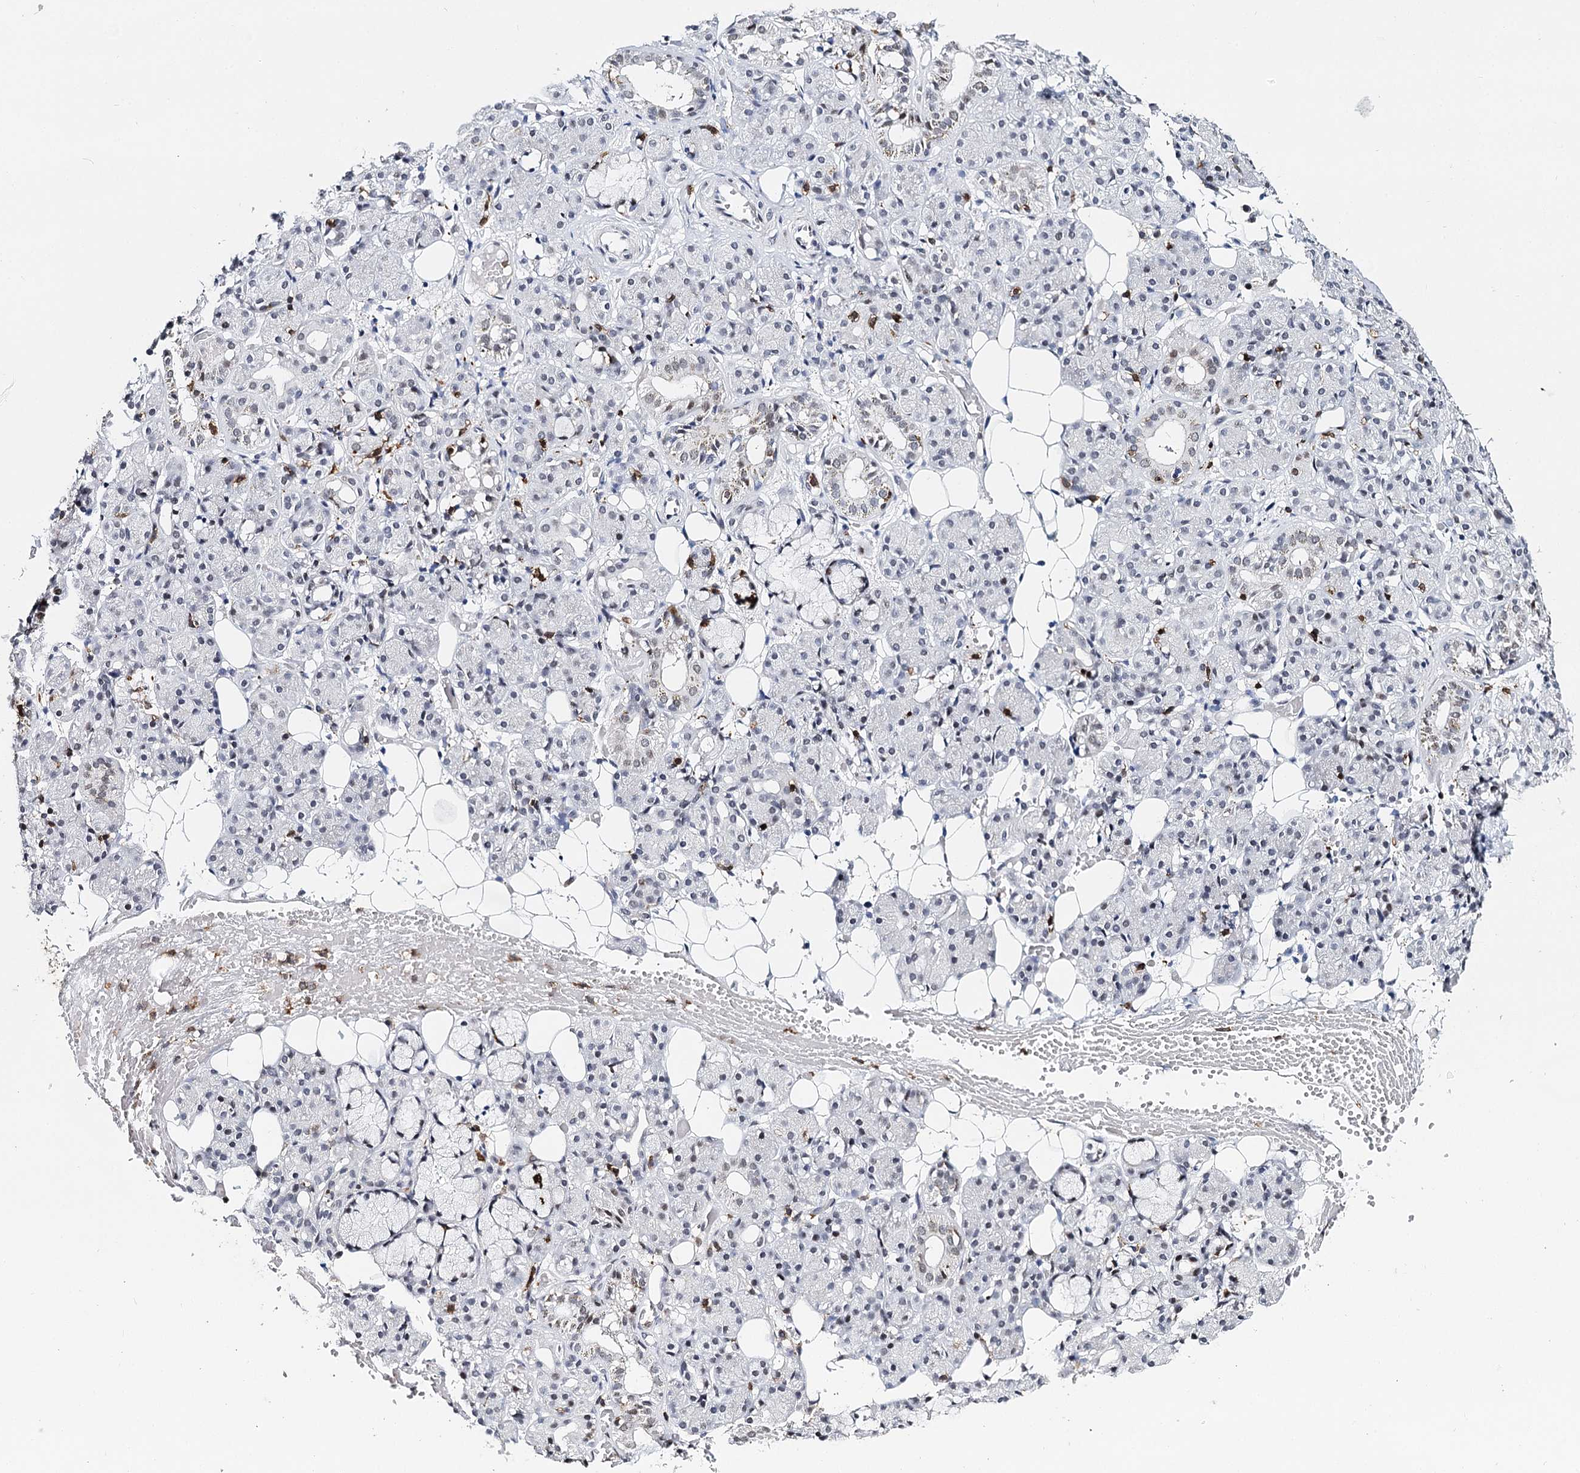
{"staining": {"intensity": "negative", "quantity": "none", "location": "none"}, "tissue": "salivary gland", "cell_type": "Glandular cells", "image_type": "normal", "snomed": [{"axis": "morphology", "description": "Normal tissue, NOS"}, {"axis": "topography", "description": "Salivary gland"}], "caption": "IHC of unremarkable human salivary gland shows no expression in glandular cells.", "gene": "BARD1", "patient": {"sex": "male", "age": 63}}